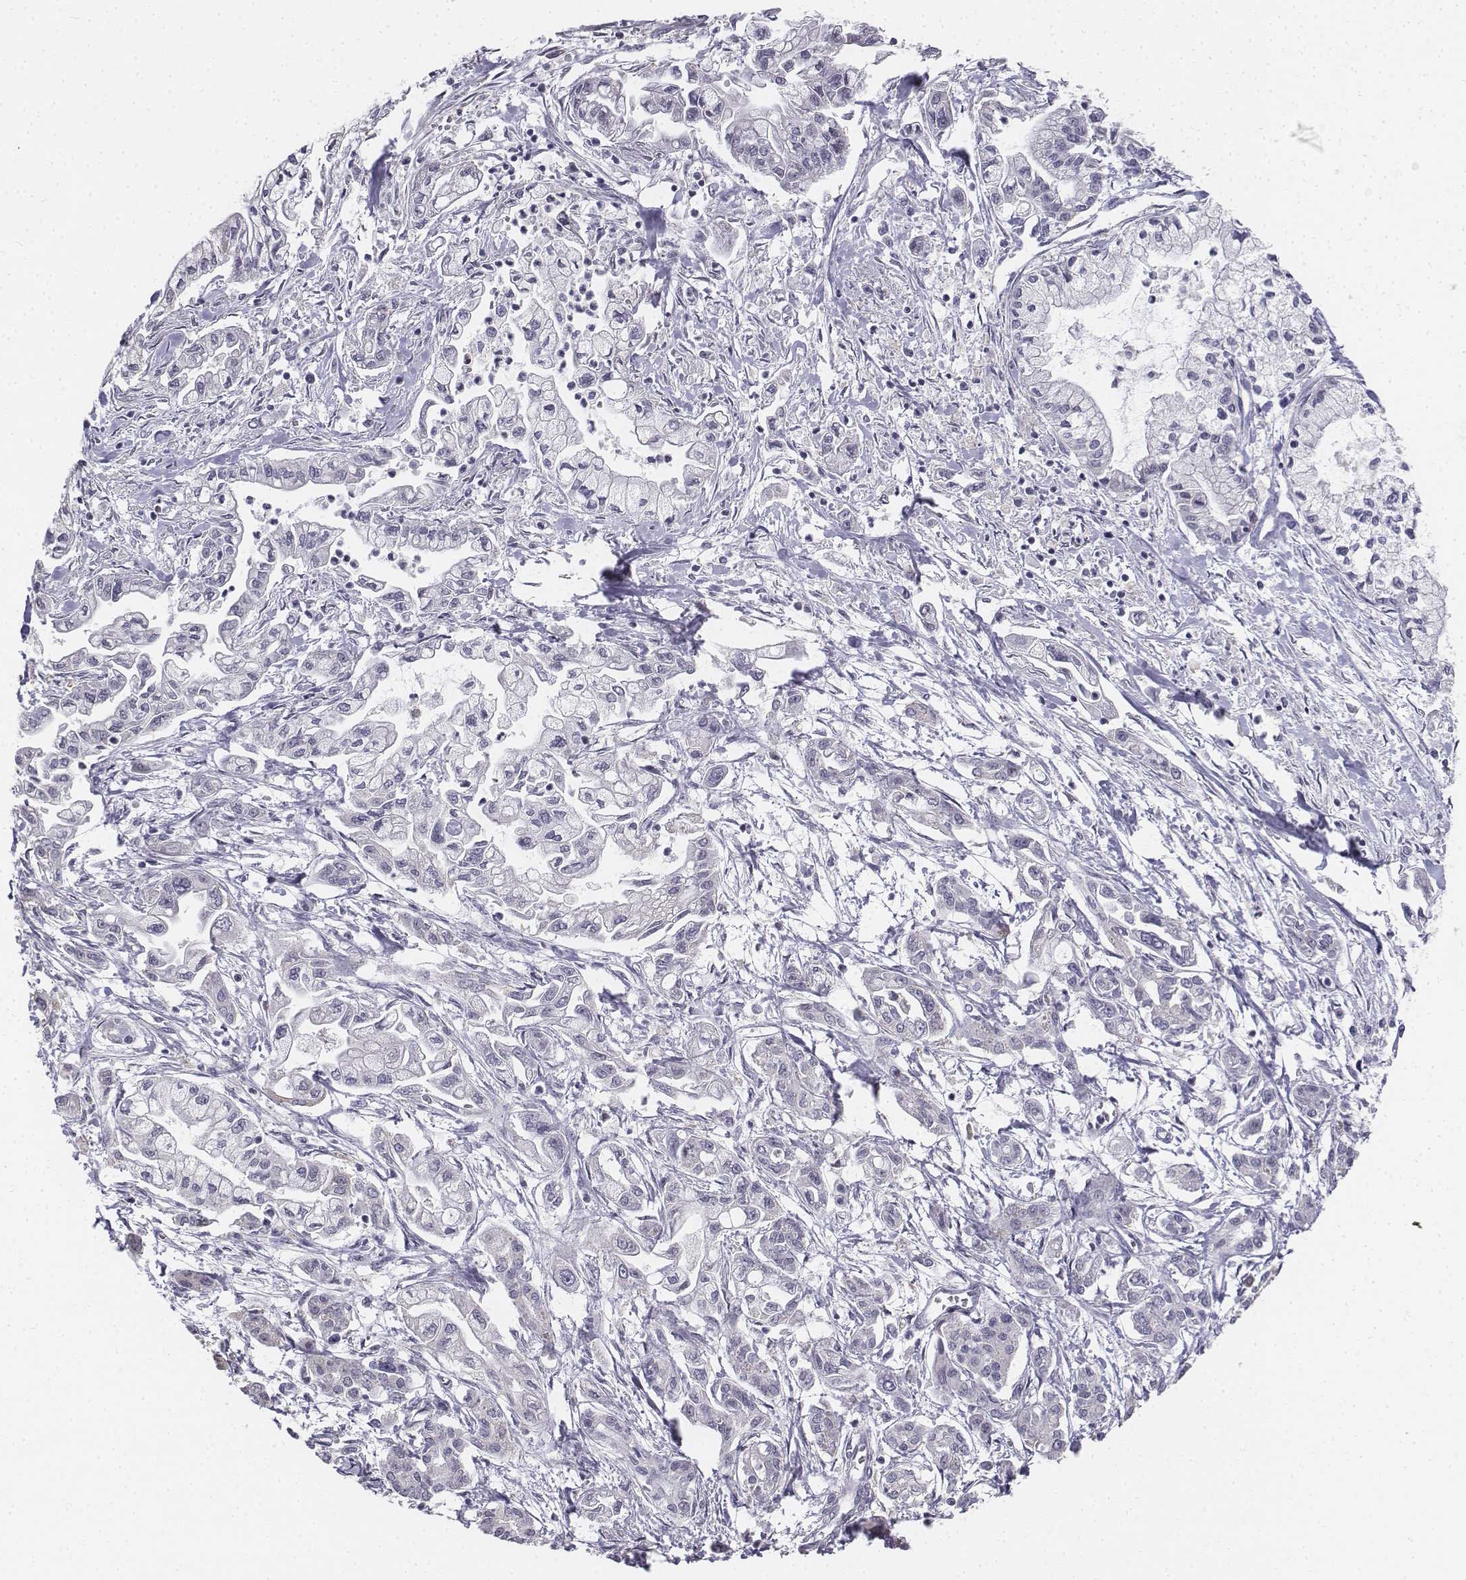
{"staining": {"intensity": "negative", "quantity": "none", "location": "none"}, "tissue": "pancreatic cancer", "cell_type": "Tumor cells", "image_type": "cancer", "snomed": [{"axis": "morphology", "description": "Adenocarcinoma, NOS"}, {"axis": "topography", "description": "Pancreas"}], "caption": "Tumor cells are negative for brown protein staining in pancreatic adenocarcinoma.", "gene": "PENK", "patient": {"sex": "male", "age": 54}}